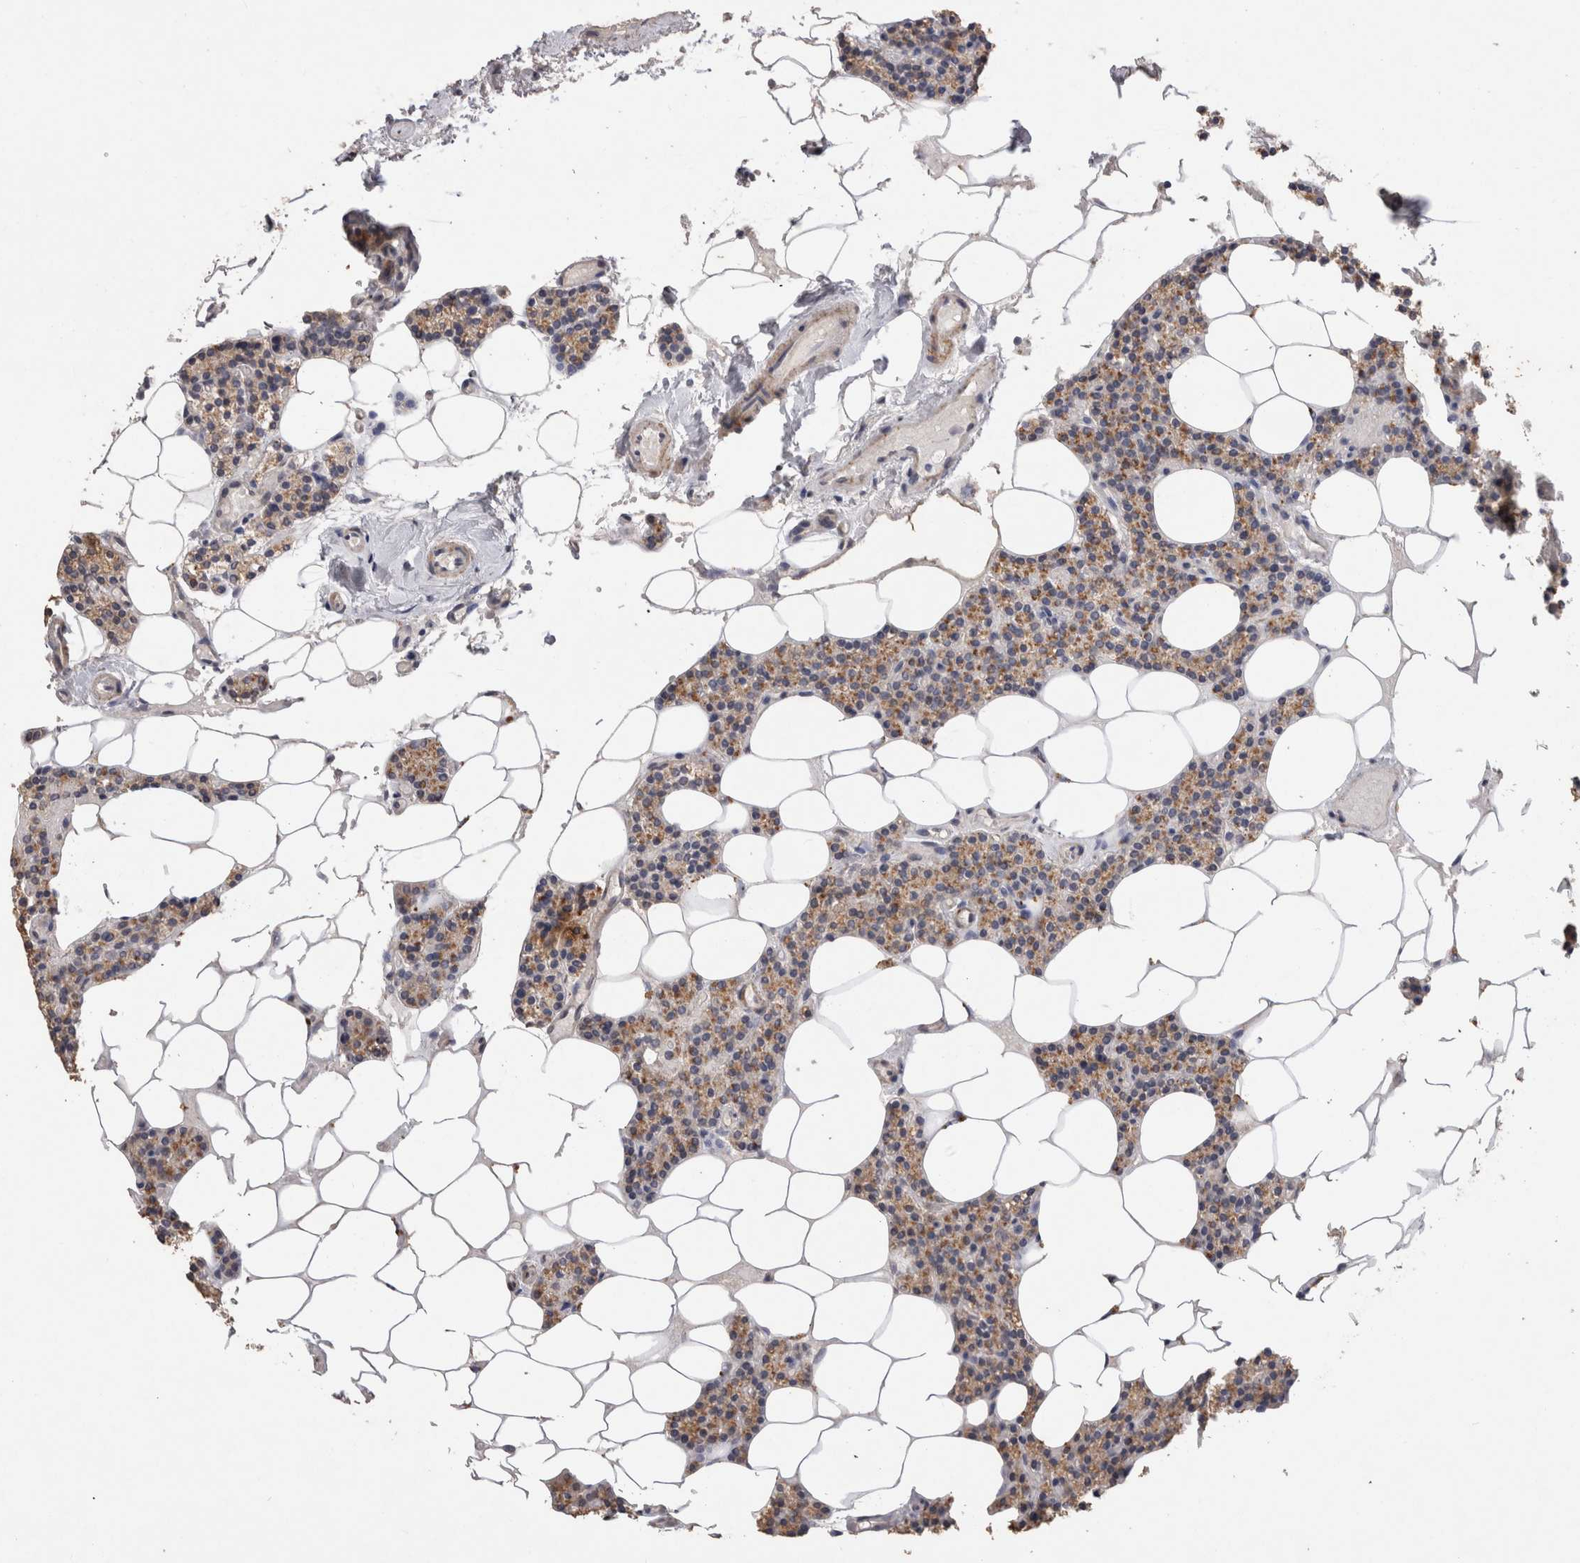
{"staining": {"intensity": "weak", "quantity": "25%-75%", "location": "cytoplasmic/membranous"}, "tissue": "parathyroid gland", "cell_type": "Glandular cells", "image_type": "normal", "snomed": [{"axis": "morphology", "description": "Normal tissue, NOS"}, {"axis": "topography", "description": "Parathyroid gland"}], "caption": "IHC of normal parathyroid gland displays low levels of weak cytoplasmic/membranous expression in approximately 25%-75% of glandular cells. (brown staining indicates protein expression, while blue staining denotes nuclei).", "gene": "CDH6", "patient": {"sex": "male", "age": 75}}